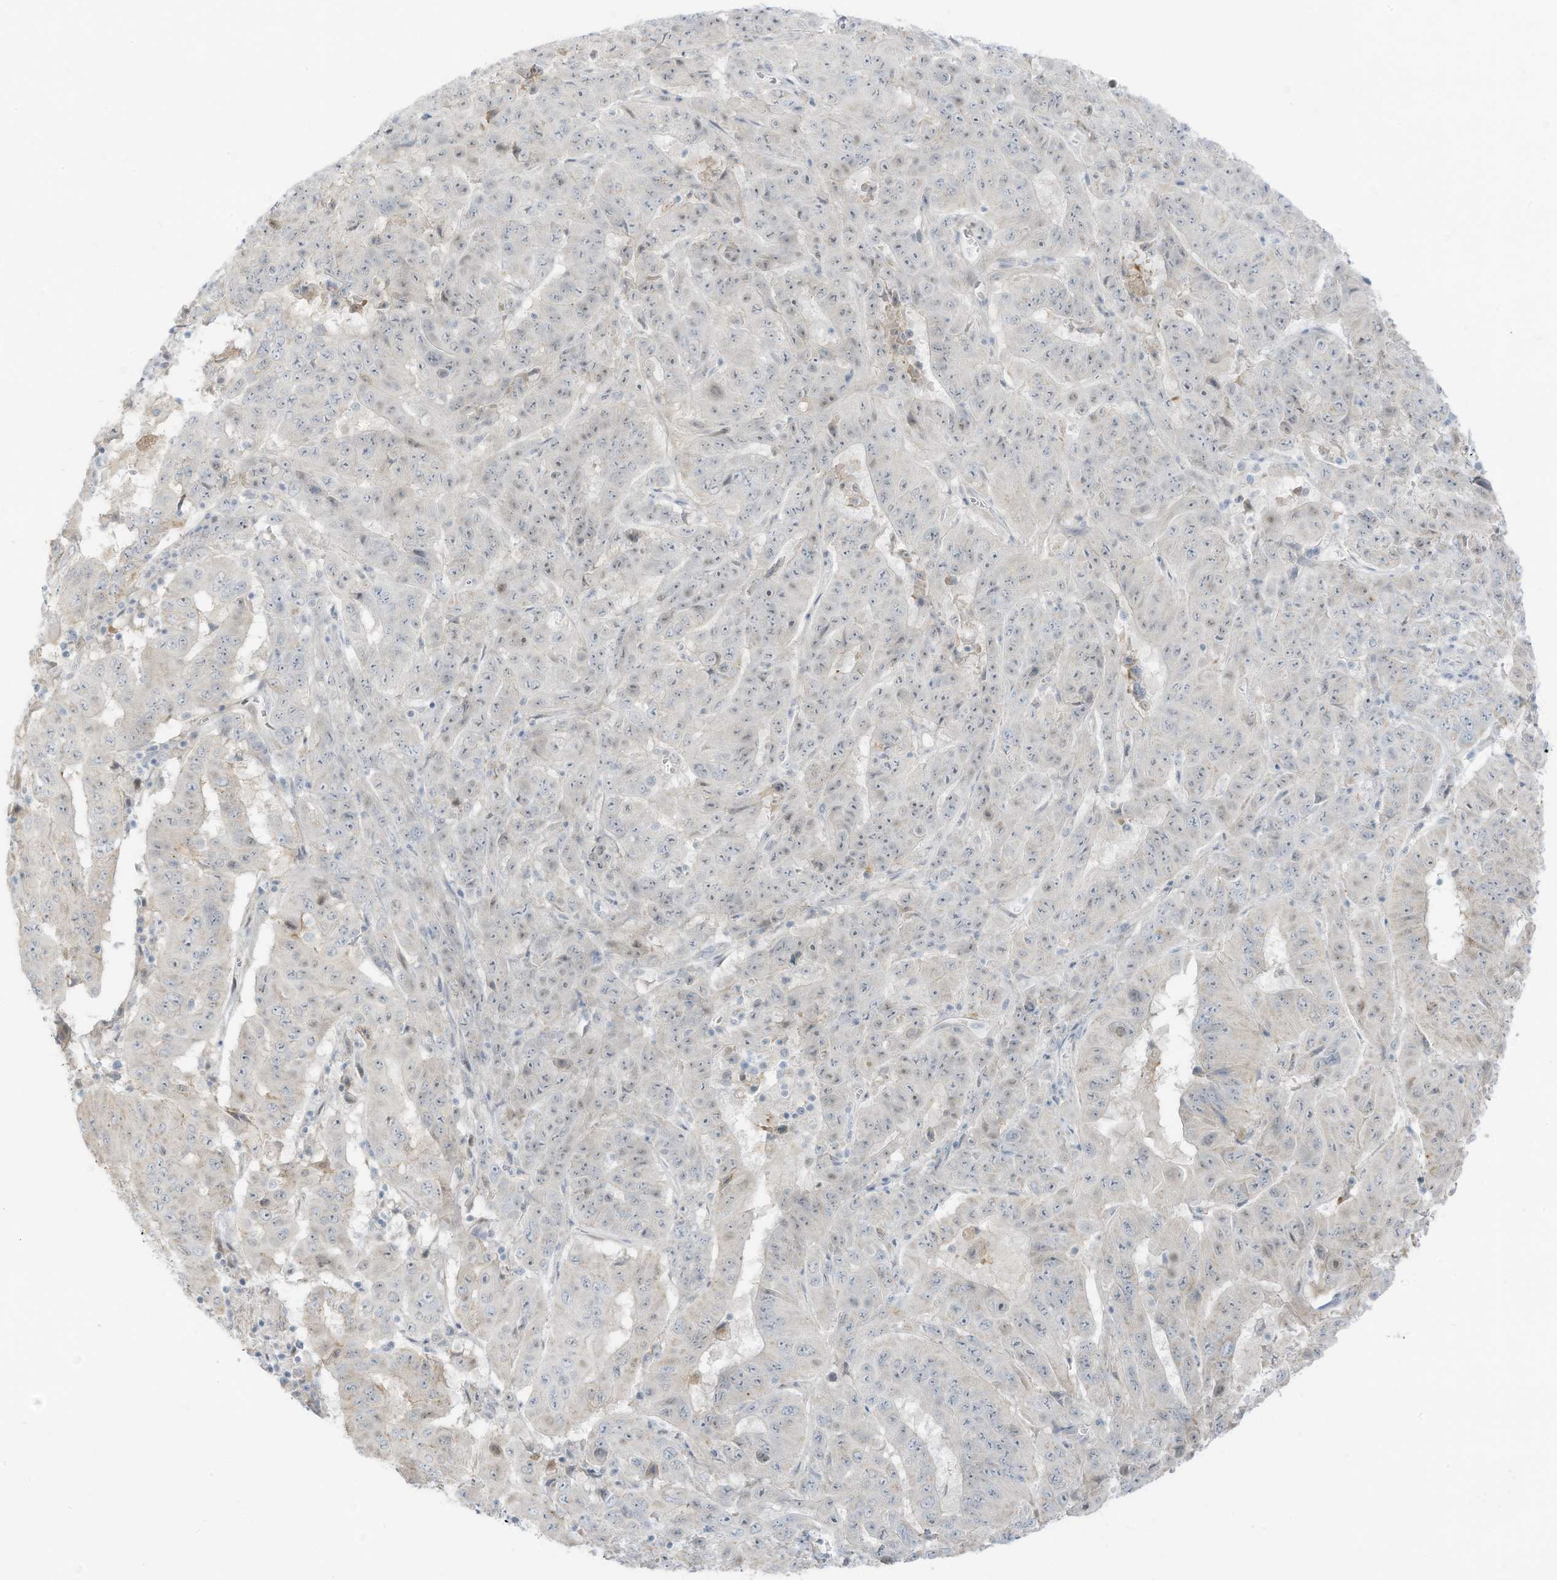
{"staining": {"intensity": "negative", "quantity": "none", "location": "none"}, "tissue": "pancreatic cancer", "cell_type": "Tumor cells", "image_type": "cancer", "snomed": [{"axis": "morphology", "description": "Adenocarcinoma, NOS"}, {"axis": "topography", "description": "Pancreas"}], "caption": "IHC of human adenocarcinoma (pancreatic) exhibits no positivity in tumor cells.", "gene": "ASPRV1", "patient": {"sex": "male", "age": 63}}